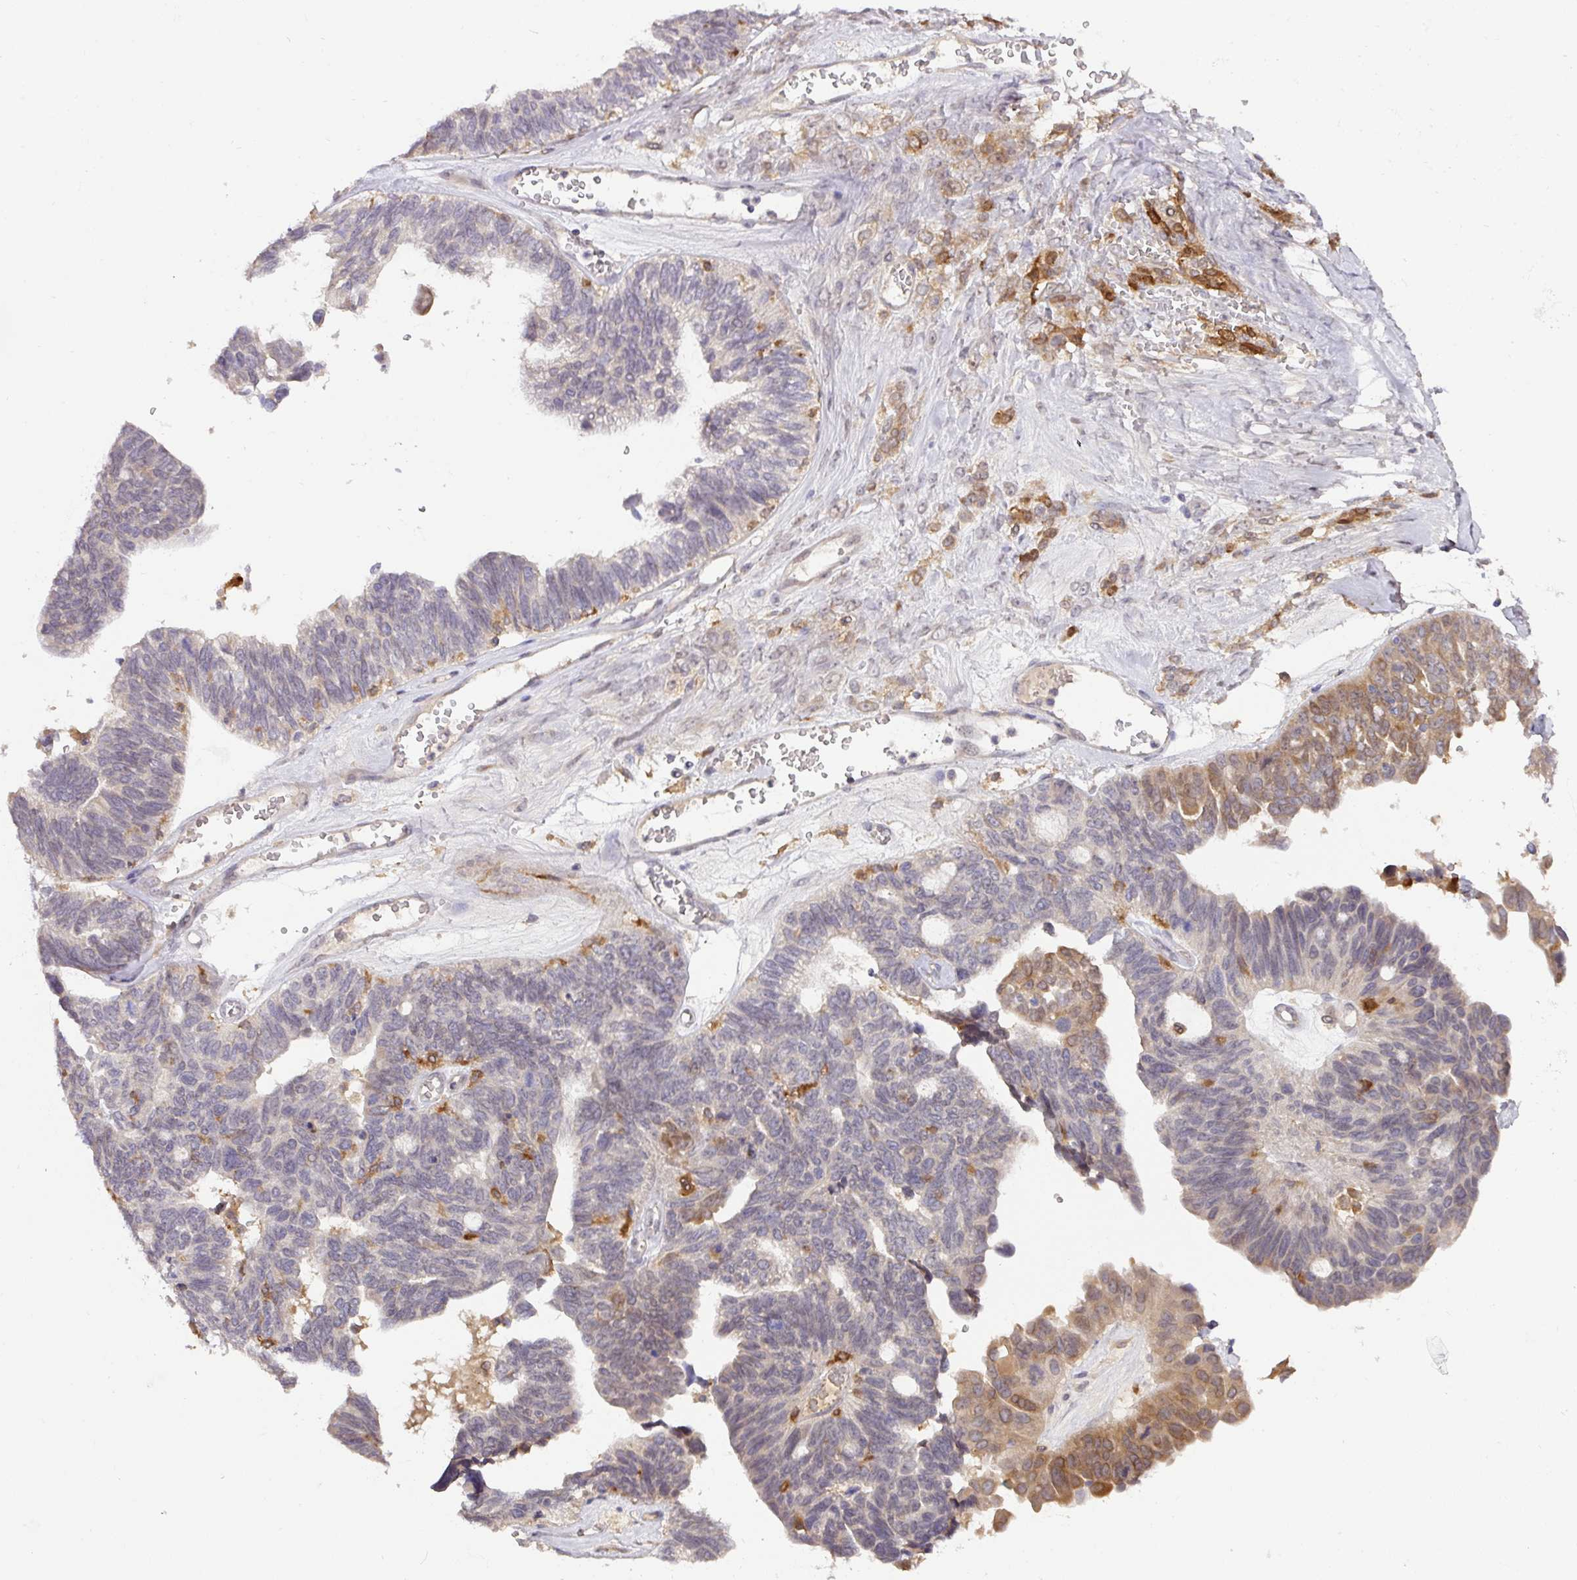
{"staining": {"intensity": "weak", "quantity": "<25%", "location": "cytoplasmic/membranous"}, "tissue": "ovarian cancer", "cell_type": "Tumor cells", "image_type": "cancer", "snomed": [{"axis": "morphology", "description": "Cystadenocarcinoma, serous, NOS"}, {"axis": "topography", "description": "Ovary"}], "caption": "Immunohistochemistry micrograph of neoplastic tissue: ovarian cancer (serous cystadenocarcinoma) stained with DAB demonstrates no significant protein expression in tumor cells.", "gene": "GCNT7", "patient": {"sex": "female", "age": 79}}